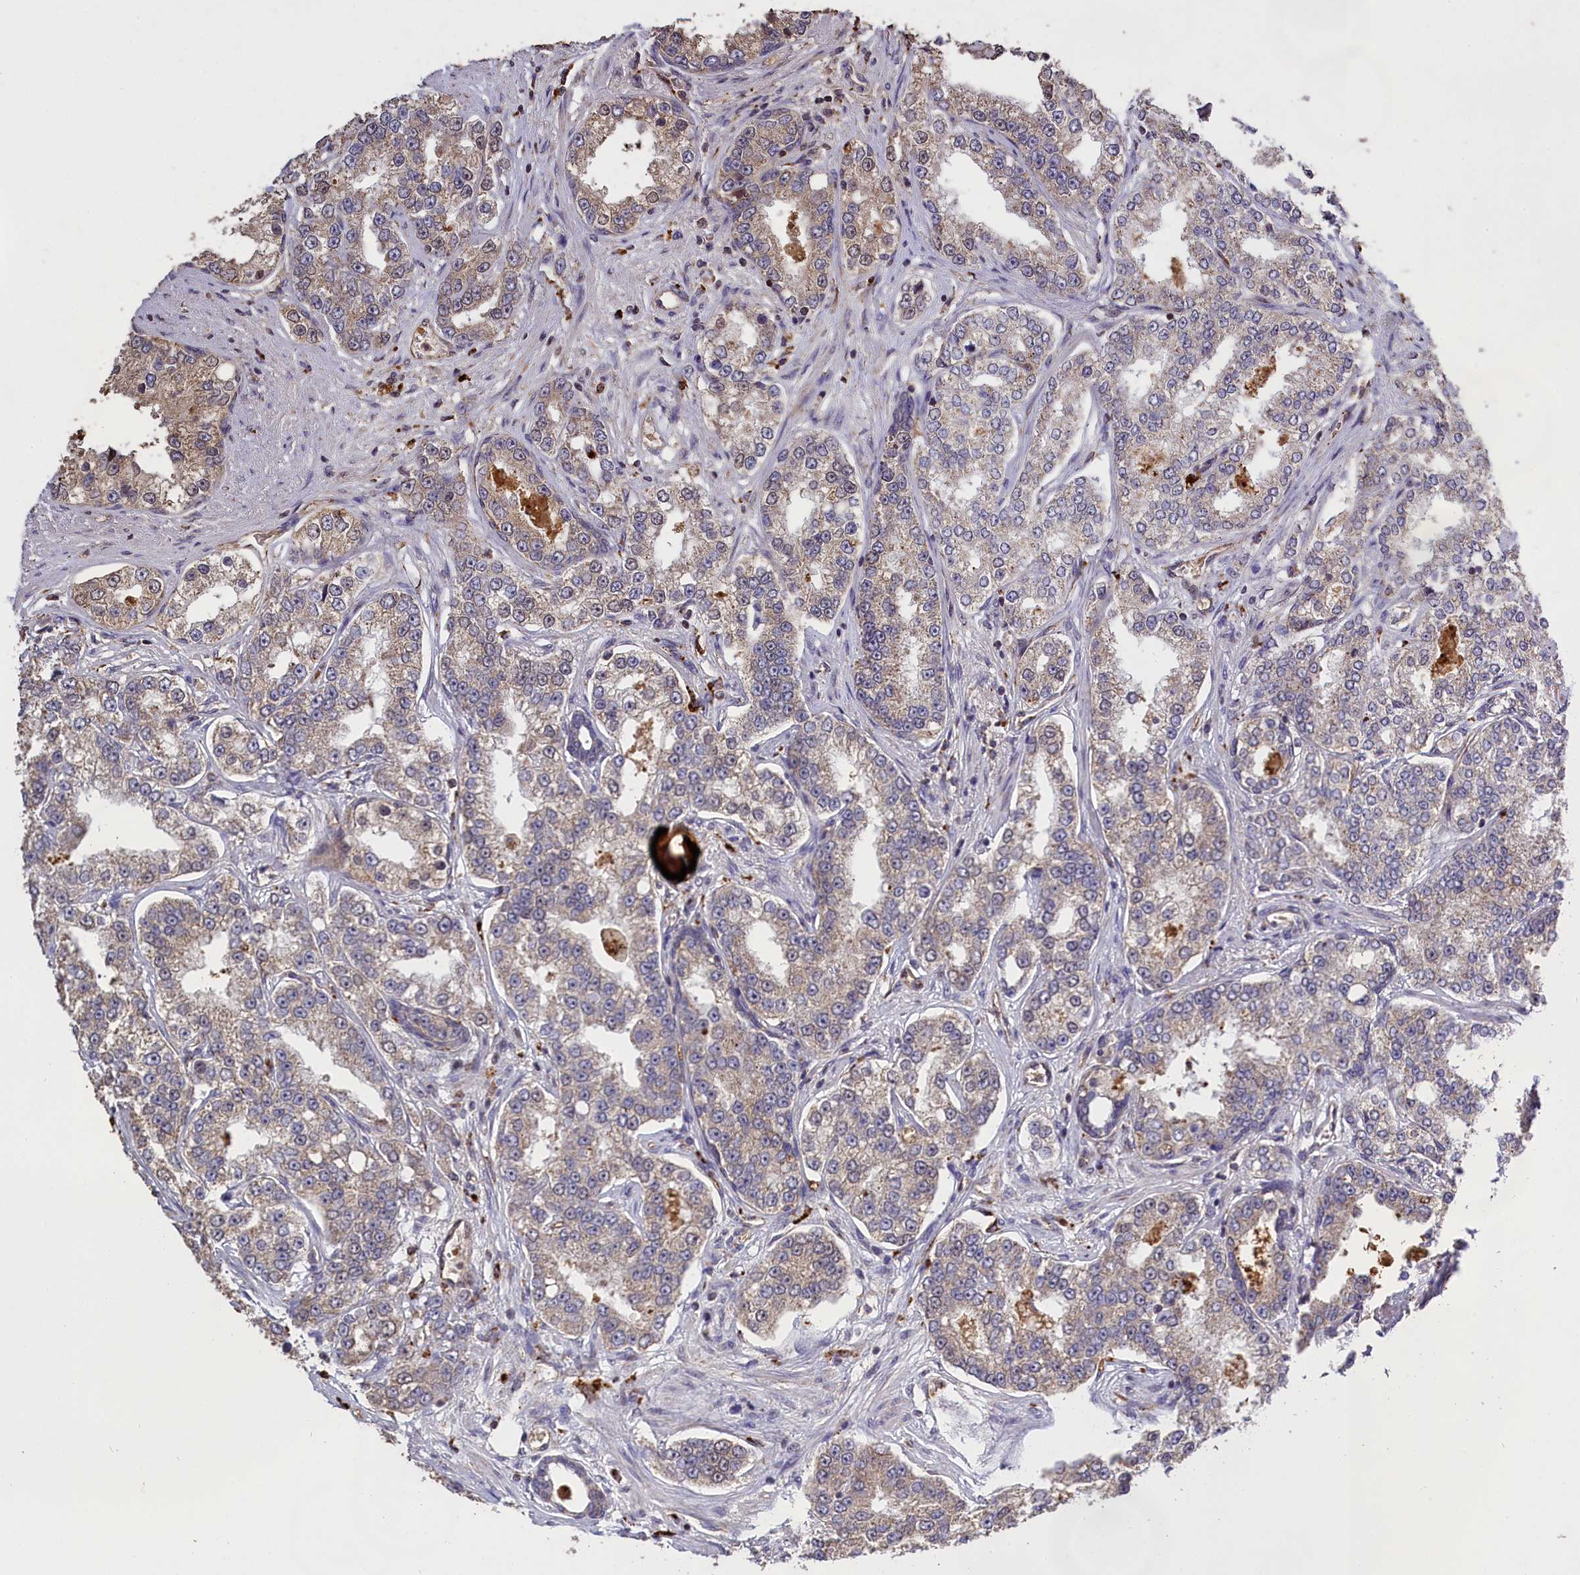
{"staining": {"intensity": "negative", "quantity": "none", "location": "none"}, "tissue": "prostate cancer", "cell_type": "Tumor cells", "image_type": "cancer", "snomed": [{"axis": "morphology", "description": "Normal tissue, NOS"}, {"axis": "morphology", "description": "Adenocarcinoma, High grade"}, {"axis": "topography", "description": "Prostate"}], "caption": "There is no significant expression in tumor cells of prostate cancer (high-grade adenocarcinoma).", "gene": "CLRN2", "patient": {"sex": "male", "age": 83}}